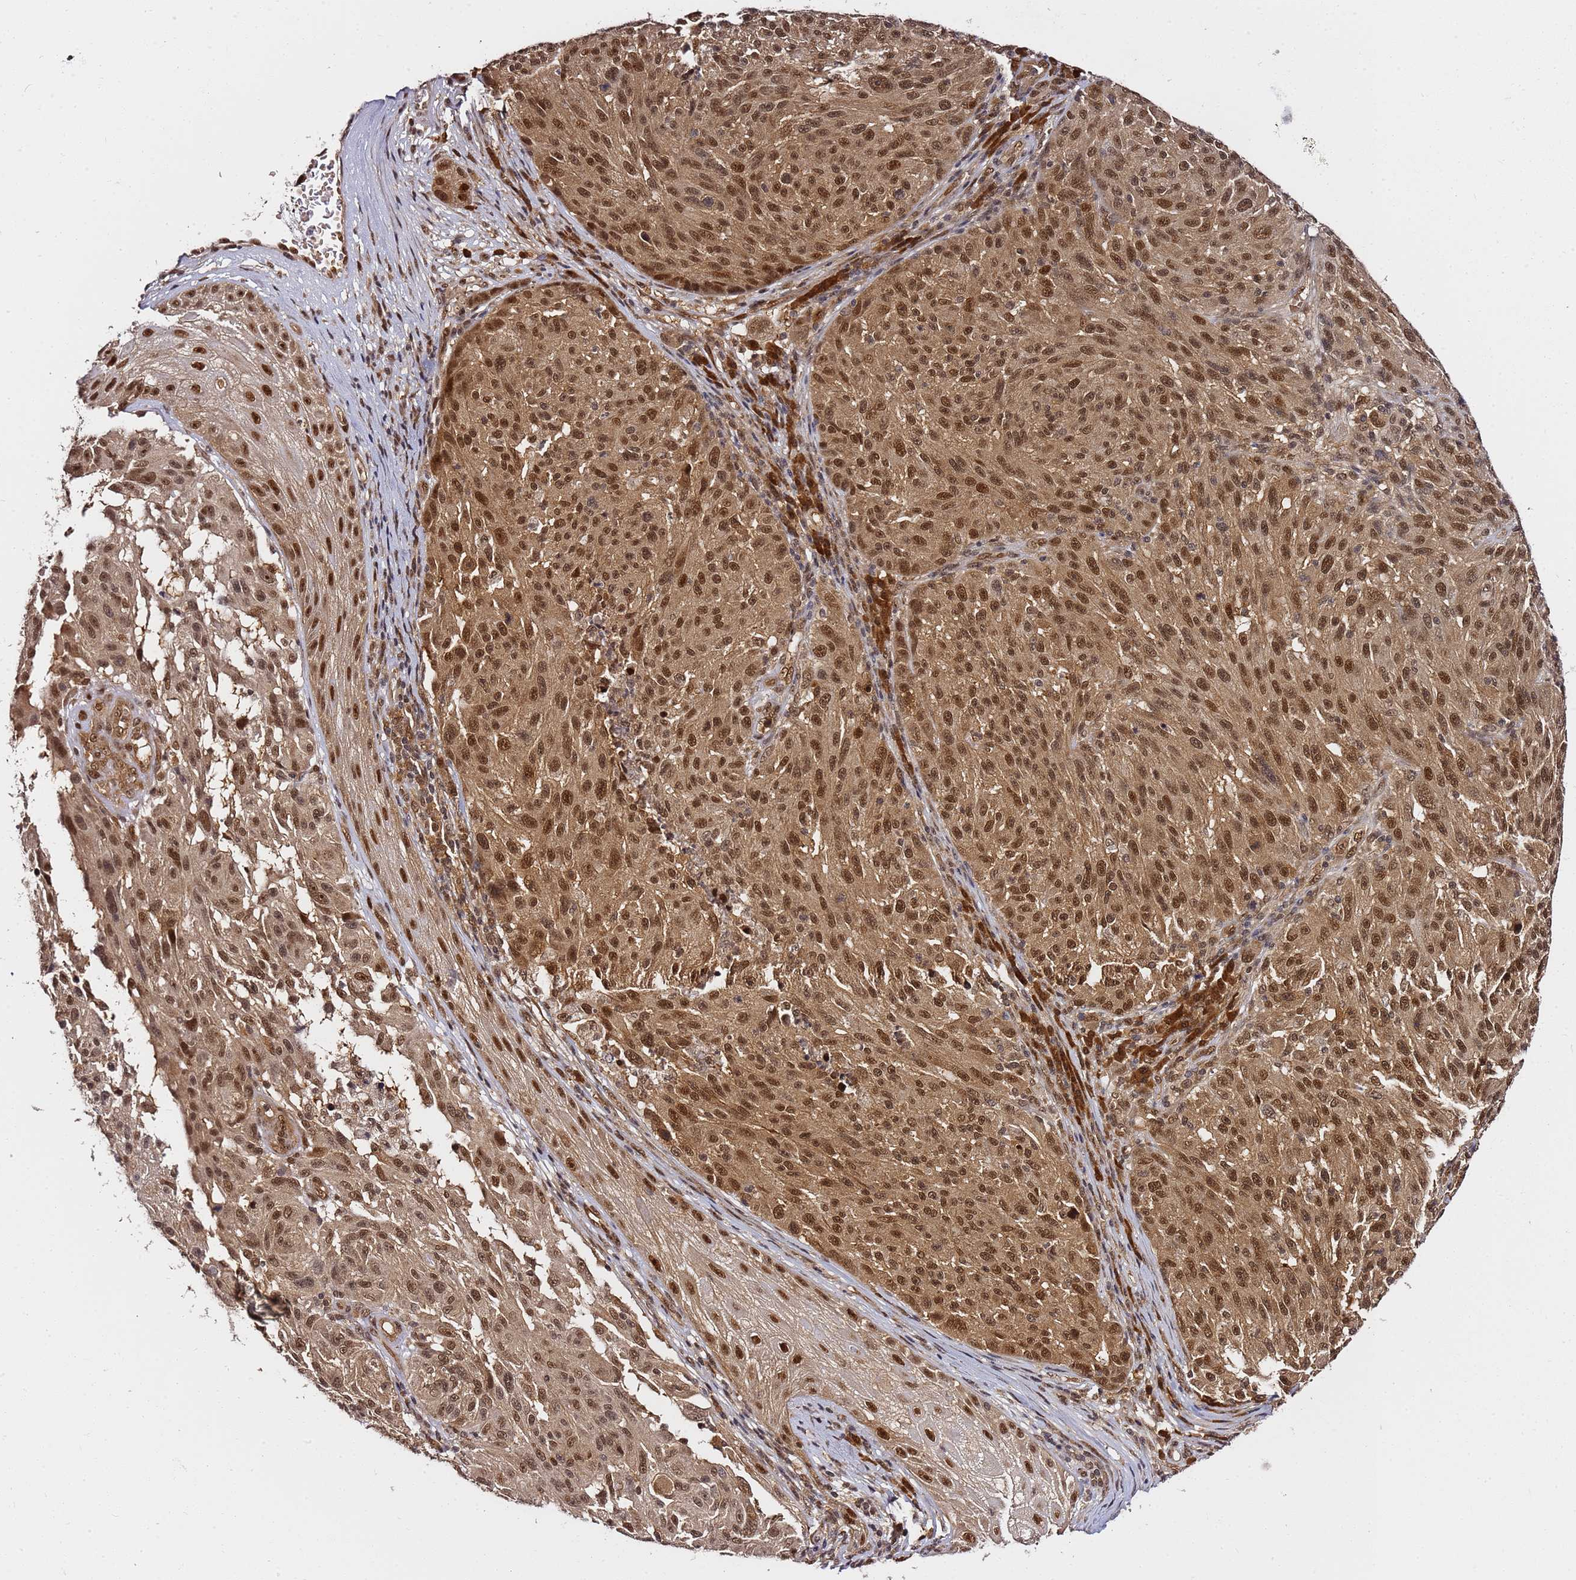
{"staining": {"intensity": "moderate", "quantity": ">75%", "location": "nuclear"}, "tissue": "melanoma", "cell_type": "Tumor cells", "image_type": "cancer", "snomed": [{"axis": "morphology", "description": "Malignant melanoma, NOS"}, {"axis": "topography", "description": "Skin"}], "caption": "IHC staining of melanoma, which demonstrates medium levels of moderate nuclear positivity in about >75% of tumor cells indicating moderate nuclear protein positivity. The staining was performed using DAB (brown) for protein detection and nuclei were counterstained in hematoxylin (blue).", "gene": "RGS18", "patient": {"sex": "male", "age": 53}}